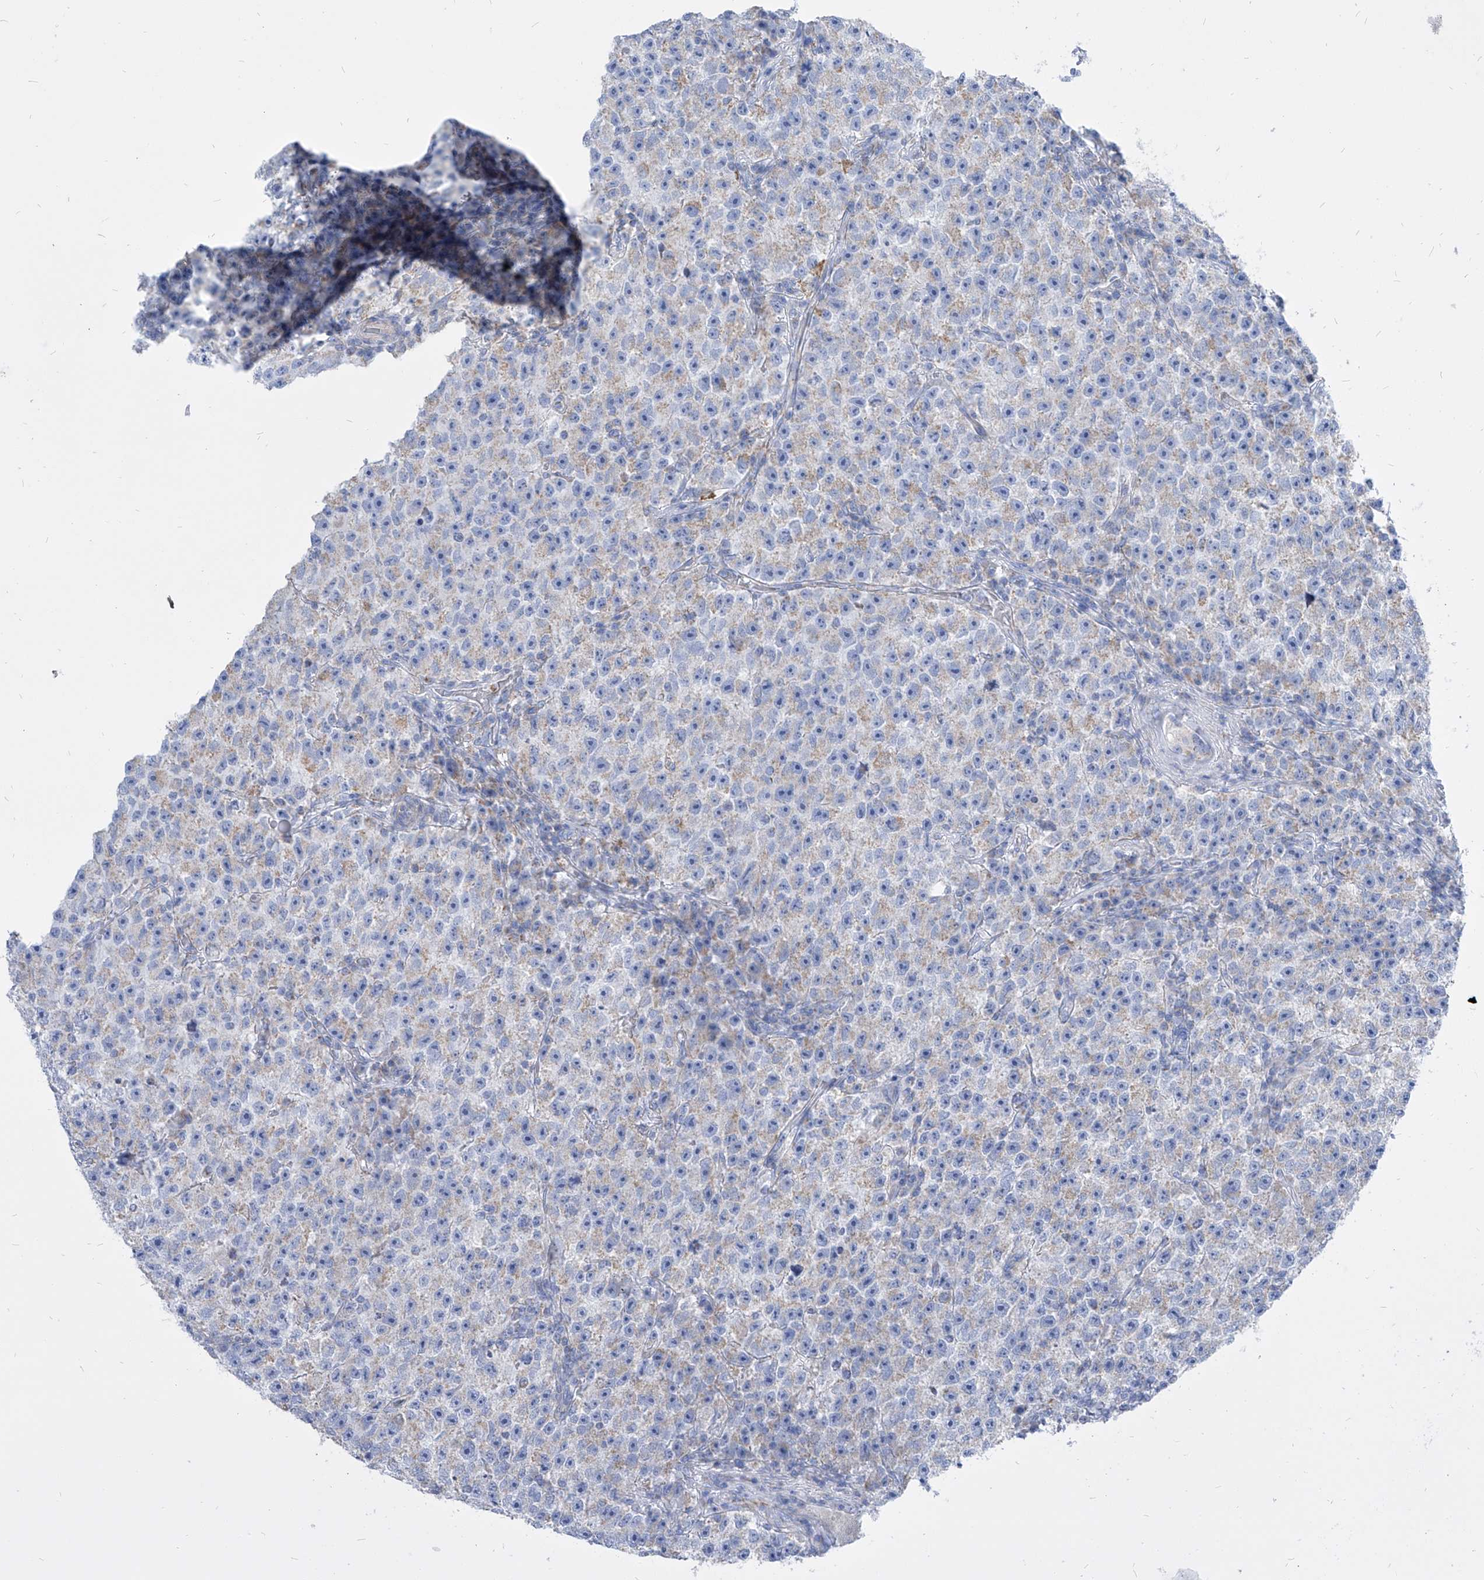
{"staining": {"intensity": "weak", "quantity": "25%-75%", "location": "cytoplasmic/membranous"}, "tissue": "testis cancer", "cell_type": "Tumor cells", "image_type": "cancer", "snomed": [{"axis": "morphology", "description": "Seminoma, NOS"}, {"axis": "topography", "description": "Testis"}], "caption": "This micrograph reveals immunohistochemistry (IHC) staining of testis cancer, with low weak cytoplasmic/membranous expression in about 25%-75% of tumor cells.", "gene": "COQ3", "patient": {"sex": "male", "age": 22}}